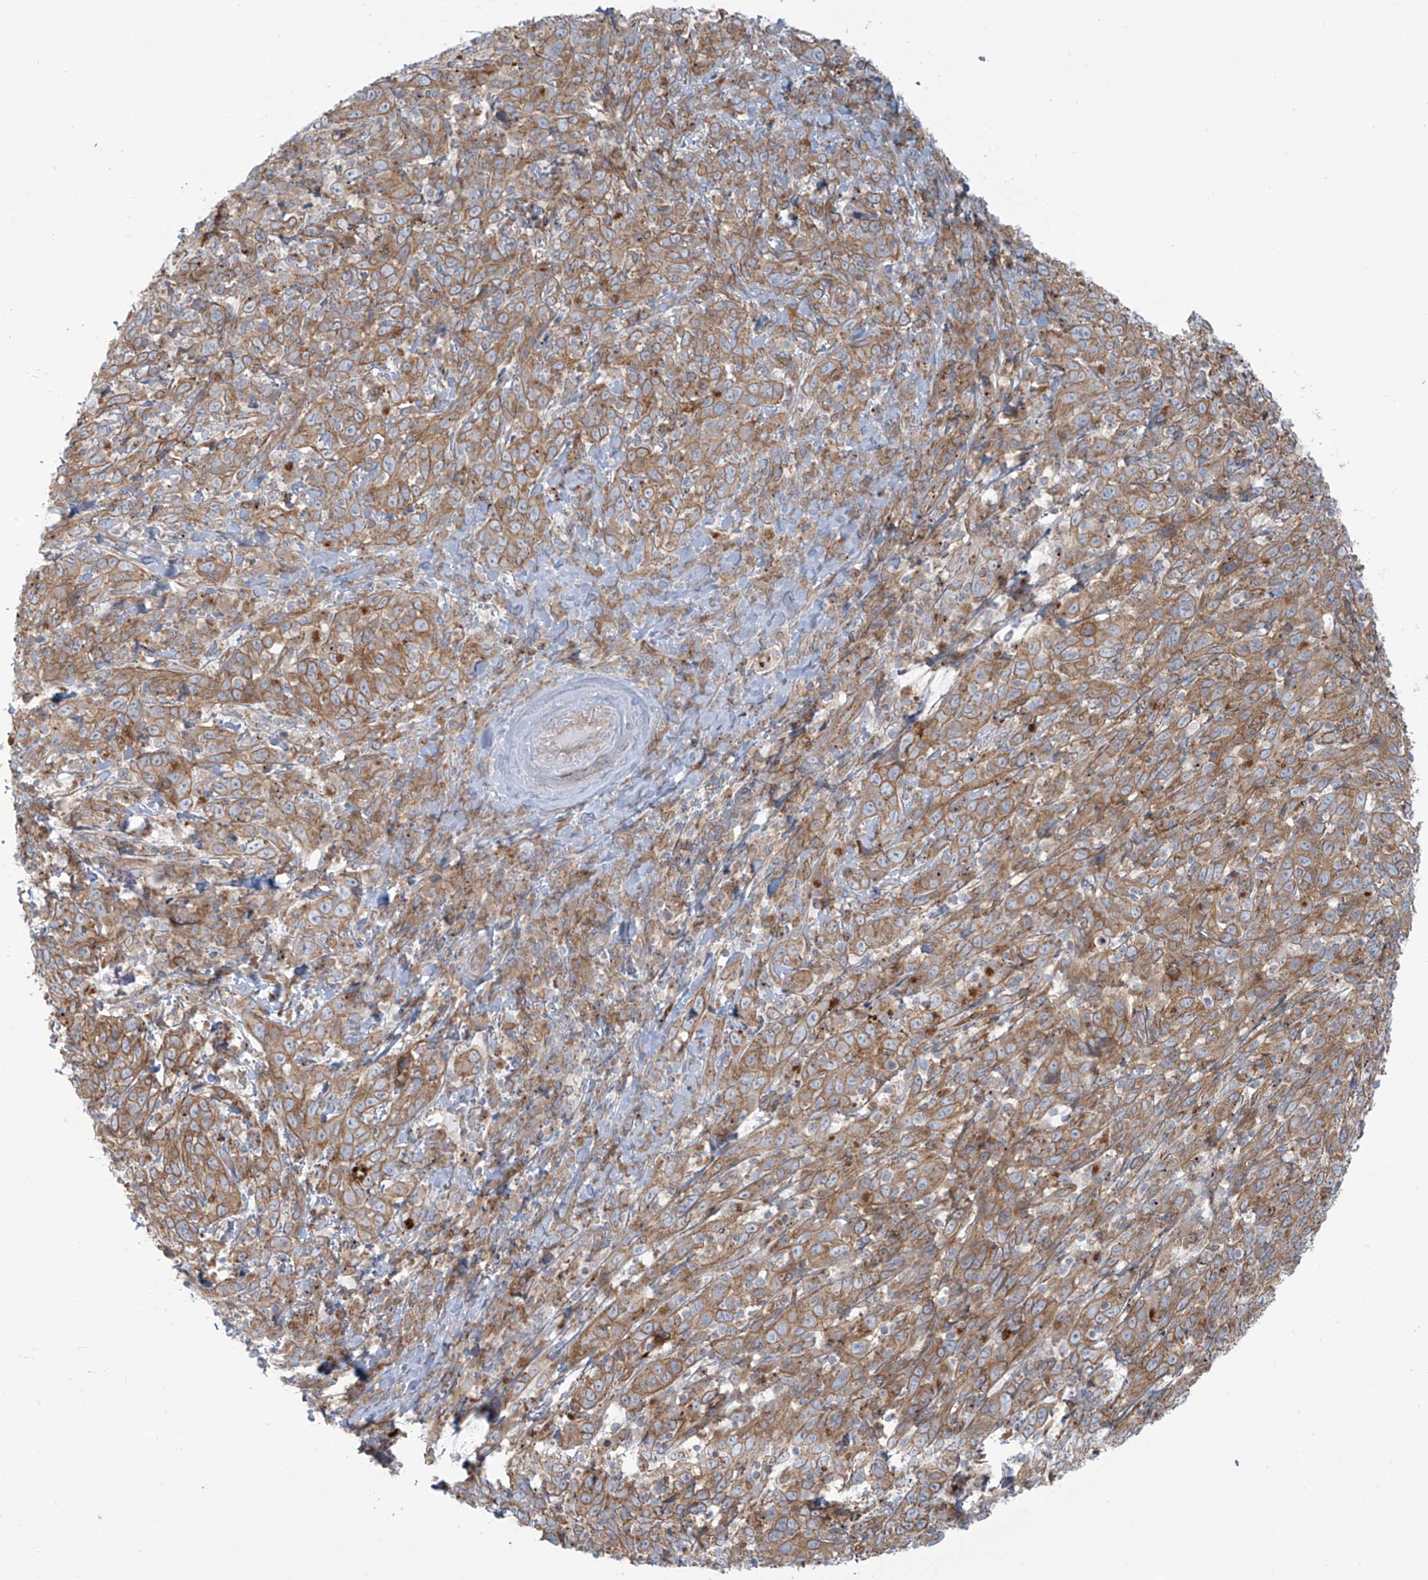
{"staining": {"intensity": "moderate", "quantity": ">75%", "location": "cytoplasmic/membranous"}, "tissue": "cervical cancer", "cell_type": "Tumor cells", "image_type": "cancer", "snomed": [{"axis": "morphology", "description": "Squamous cell carcinoma, NOS"}, {"axis": "topography", "description": "Cervix"}], "caption": "About >75% of tumor cells in human cervical squamous cell carcinoma reveal moderate cytoplasmic/membranous protein expression as visualized by brown immunohistochemical staining.", "gene": "LZTS3", "patient": {"sex": "female", "age": 46}}